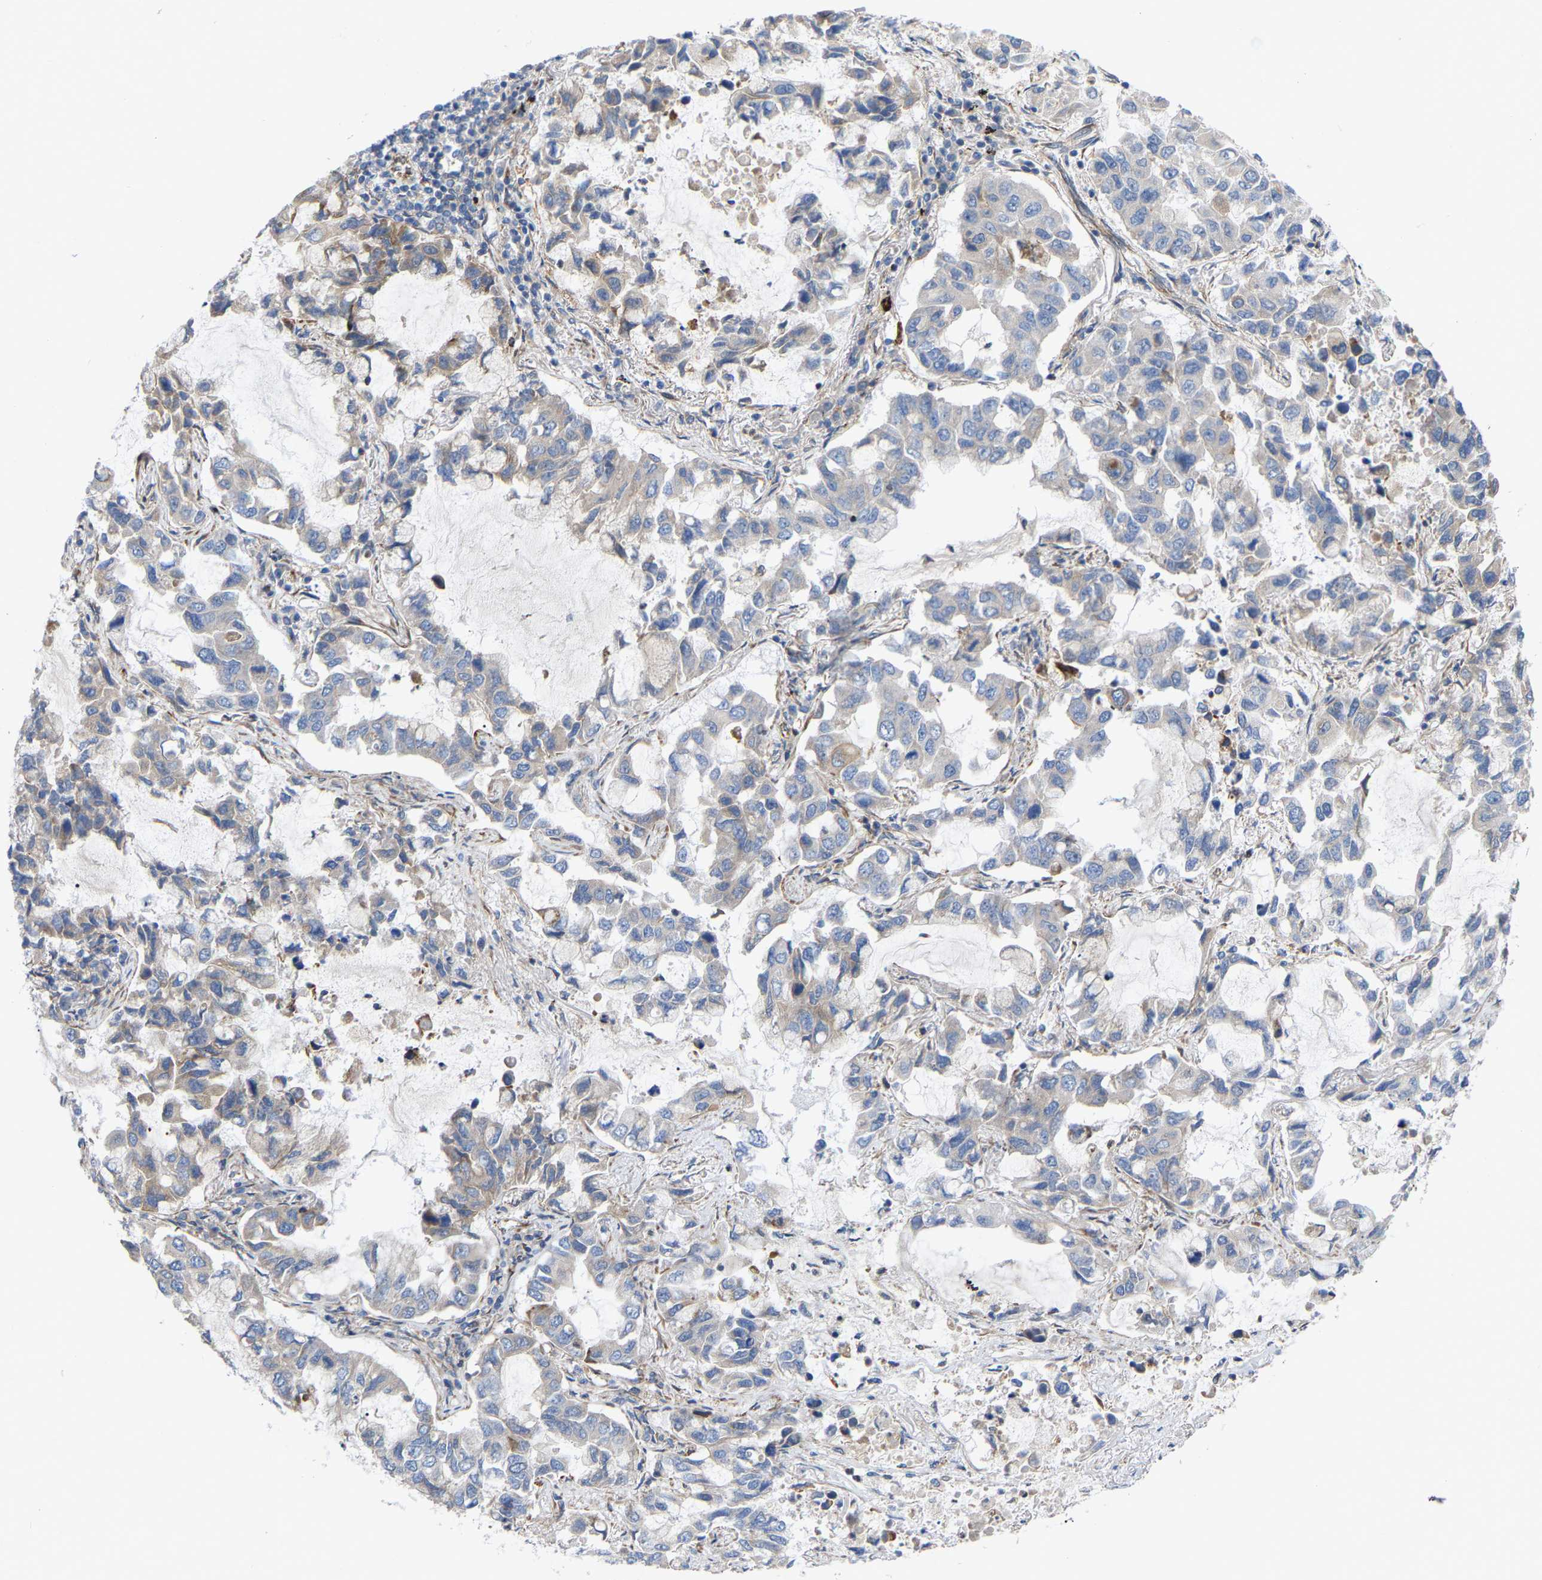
{"staining": {"intensity": "negative", "quantity": "none", "location": "none"}, "tissue": "lung cancer", "cell_type": "Tumor cells", "image_type": "cancer", "snomed": [{"axis": "morphology", "description": "Adenocarcinoma, NOS"}, {"axis": "topography", "description": "Lung"}], "caption": "Immunohistochemistry (IHC) of human lung adenocarcinoma exhibits no staining in tumor cells.", "gene": "TOR1B", "patient": {"sex": "male", "age": 64}}